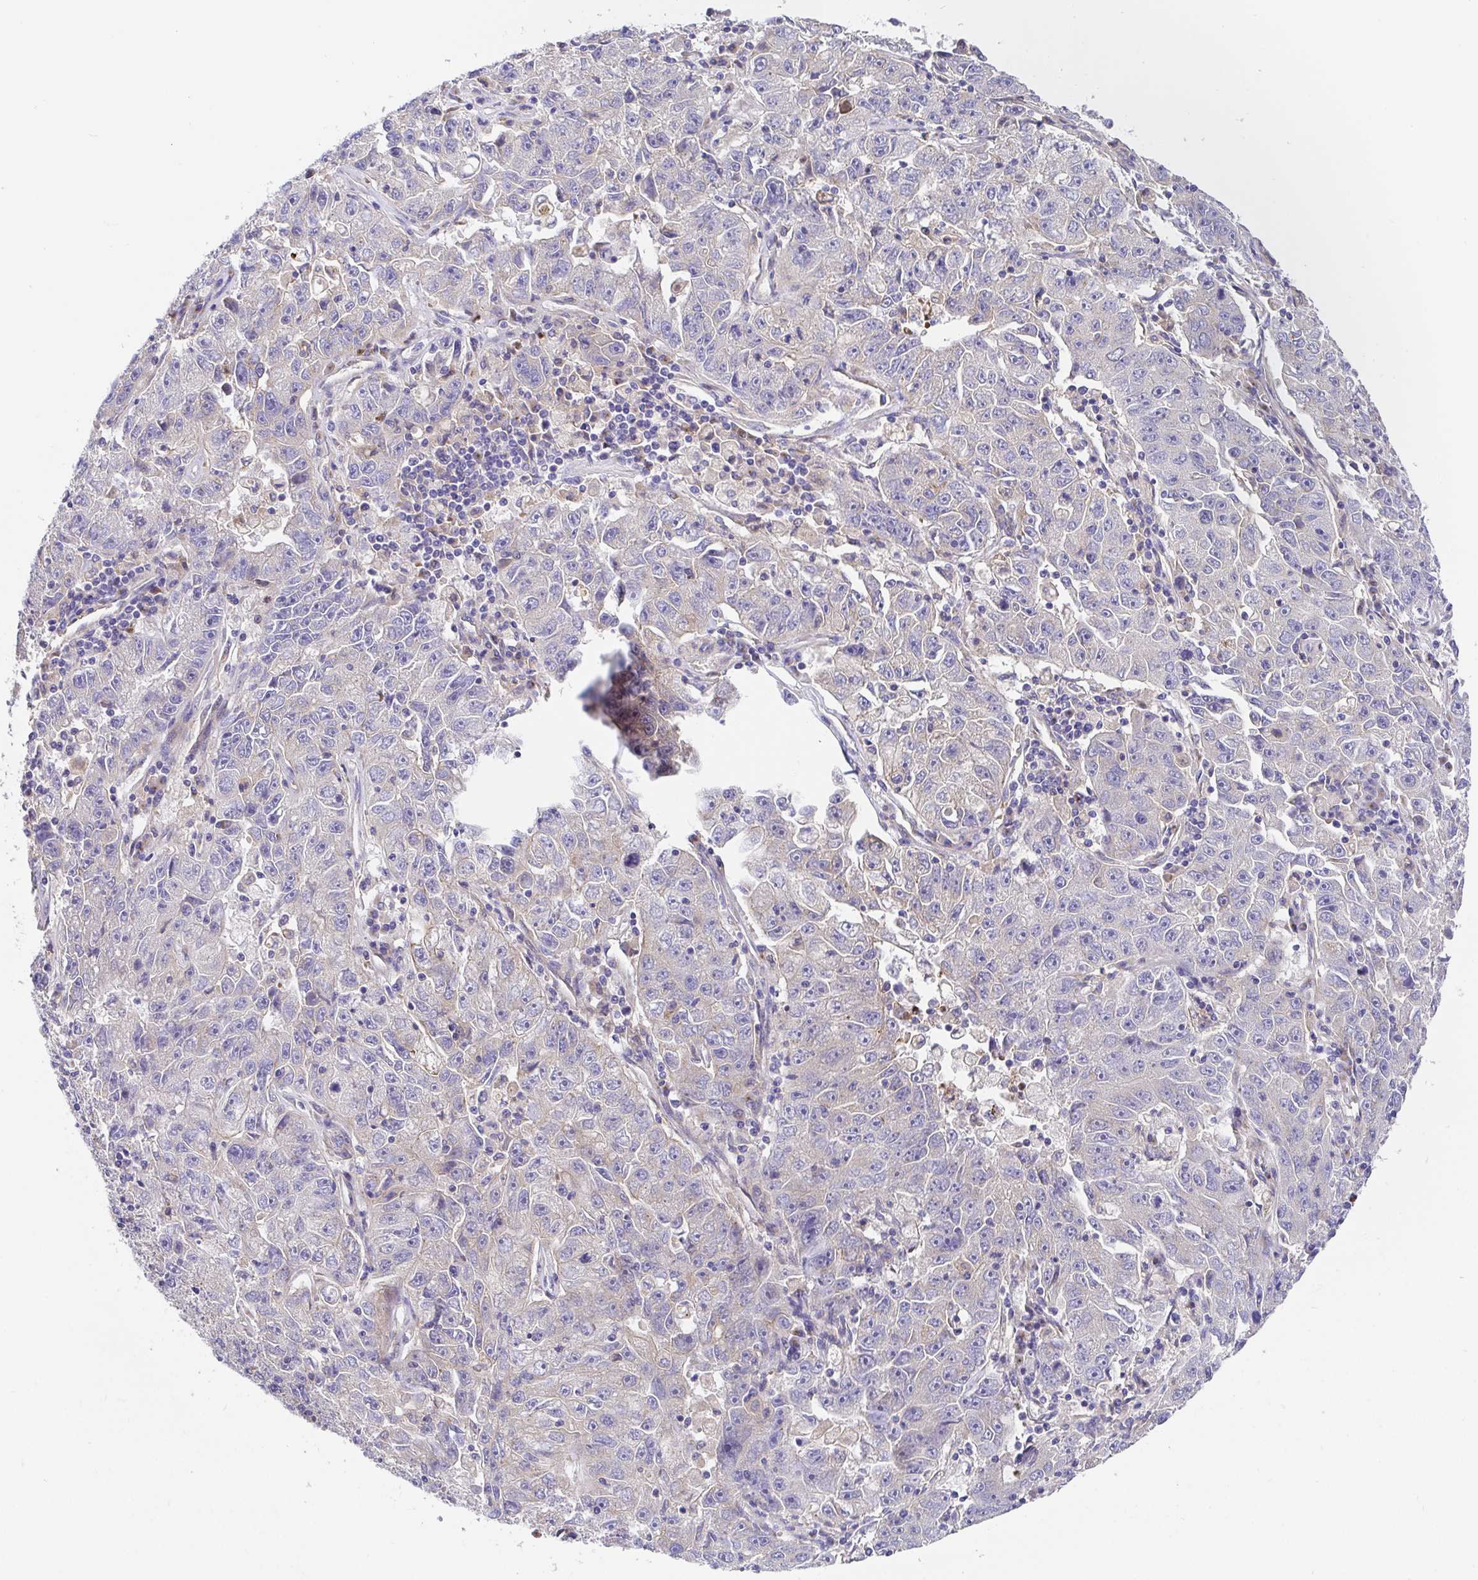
{"staining": {"intensity": "negative", "quantity": "none", "location": "none"}, "tissue": "lung cancer", "cell_type": "Tumor cells", "image_type": "cancer", "snomed": [{"axis": "morphology", "description": "Normal morphology"}, {"axis": "morphology", "description": "Adenocarcinoma, NOS"}, {"axis": "topography", "description": "Lymph node"}, {"axis": "topography", "description": "Lung"}], "caption": "Lung cancer was stained to show a protein in brown. There is no significant expression in tumor cells.", "gene": "GOLGA1", "patient": {"sex": "female", "age": 57}}